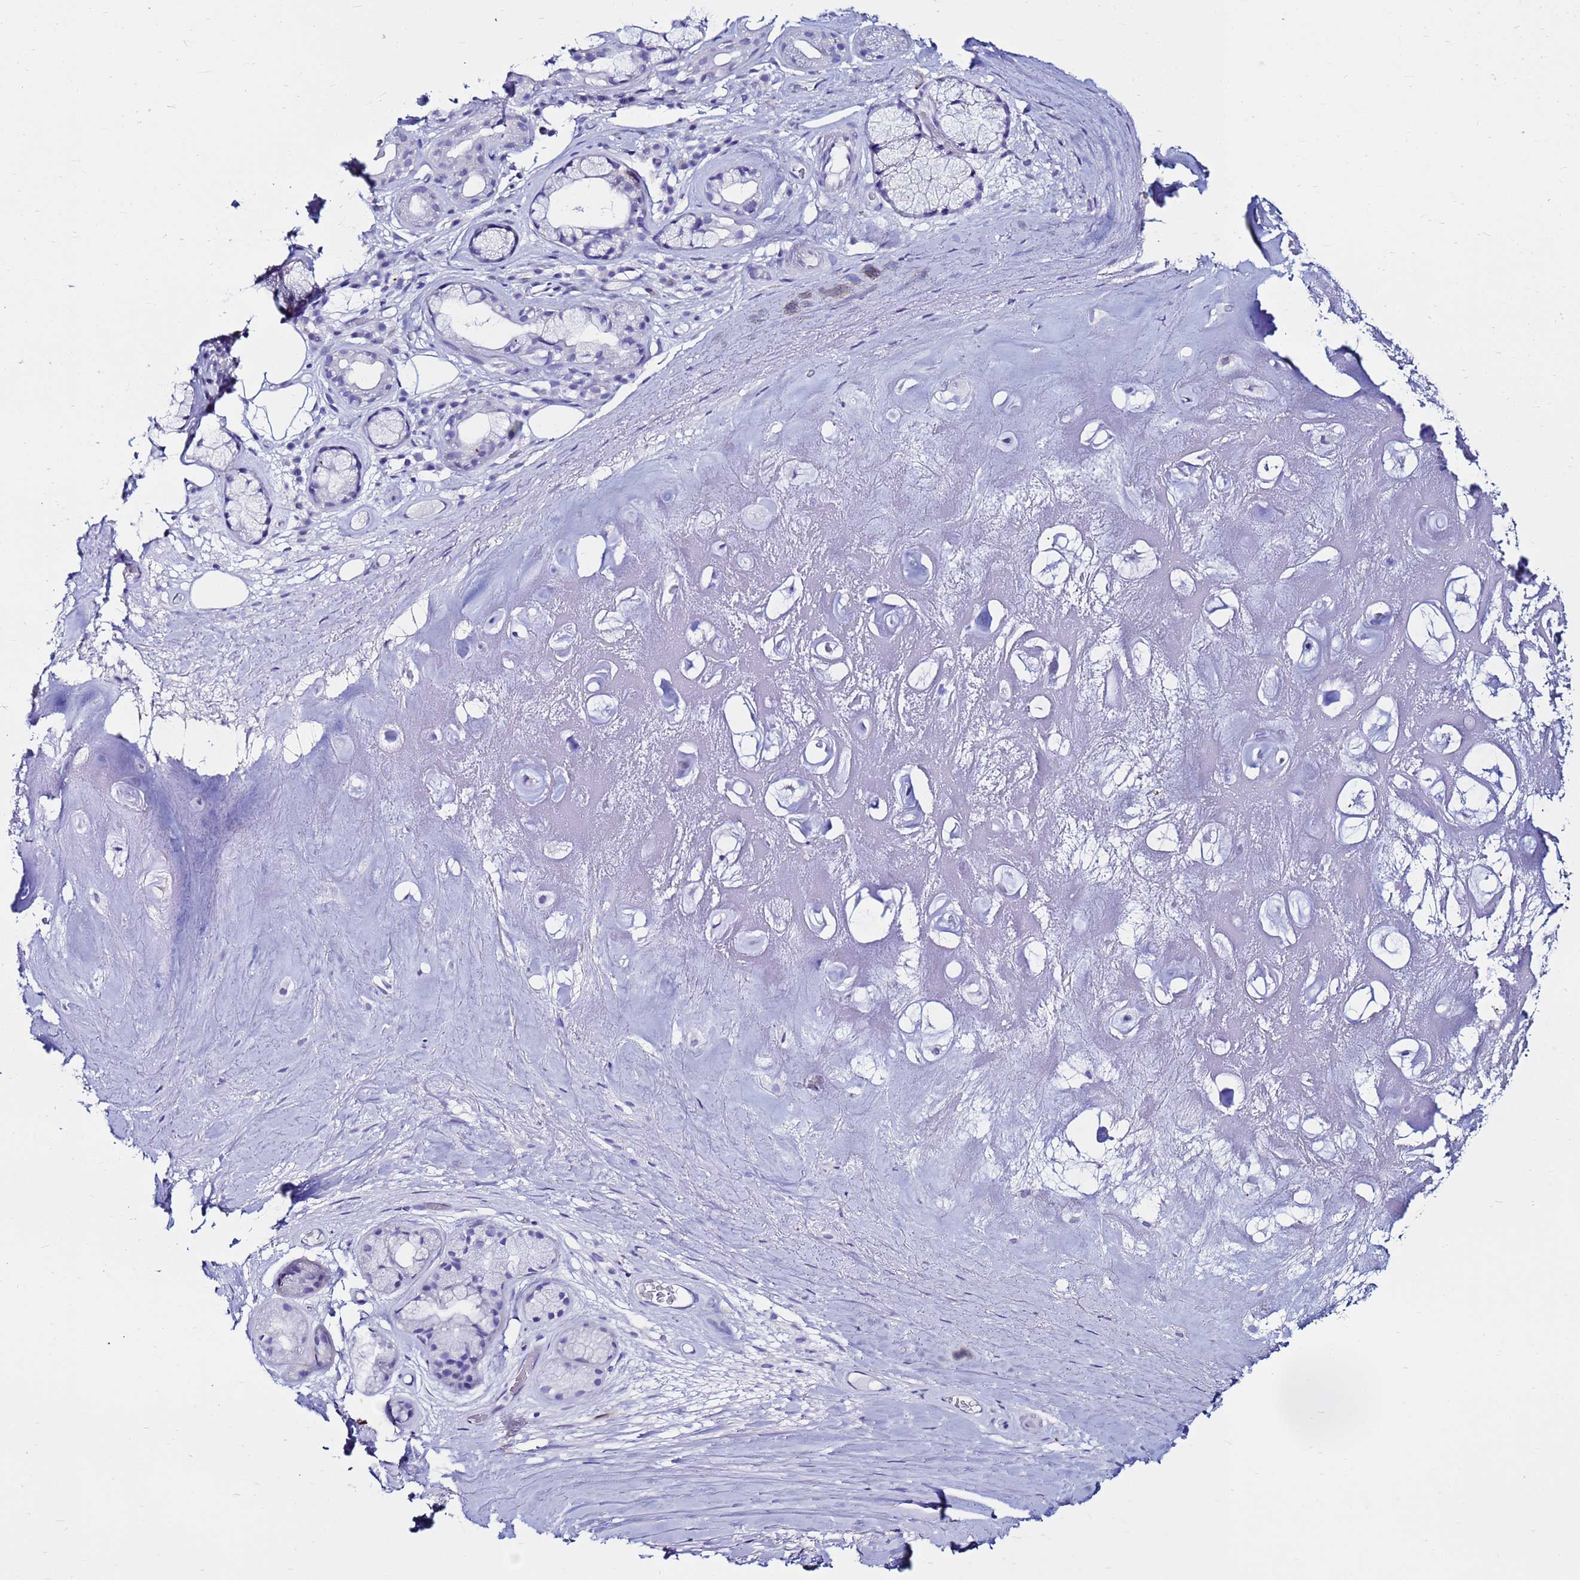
{"staining": {"intensity": "negative", "quantity": "none", "location": "none"}, "tissue": "adipose tissue", "cell_type": "Adipocytes", "image_type": "normal", "snomed": [{"axis": "morphology", "description": "Normal tissue, NOS"}, {"axis": "topography", "description": "Cartilage tissue"}], "caption": "IHC photomicrograph of benign human adipose tissue stained for a protein (brown), which displays no positivity in adipocytes. (Brightfield microscopy of DAB immunohistochemistry (IHC) at high magnification).", "gene": "PPP1R14C", "patient": {"sex": "male", "age": 81}}